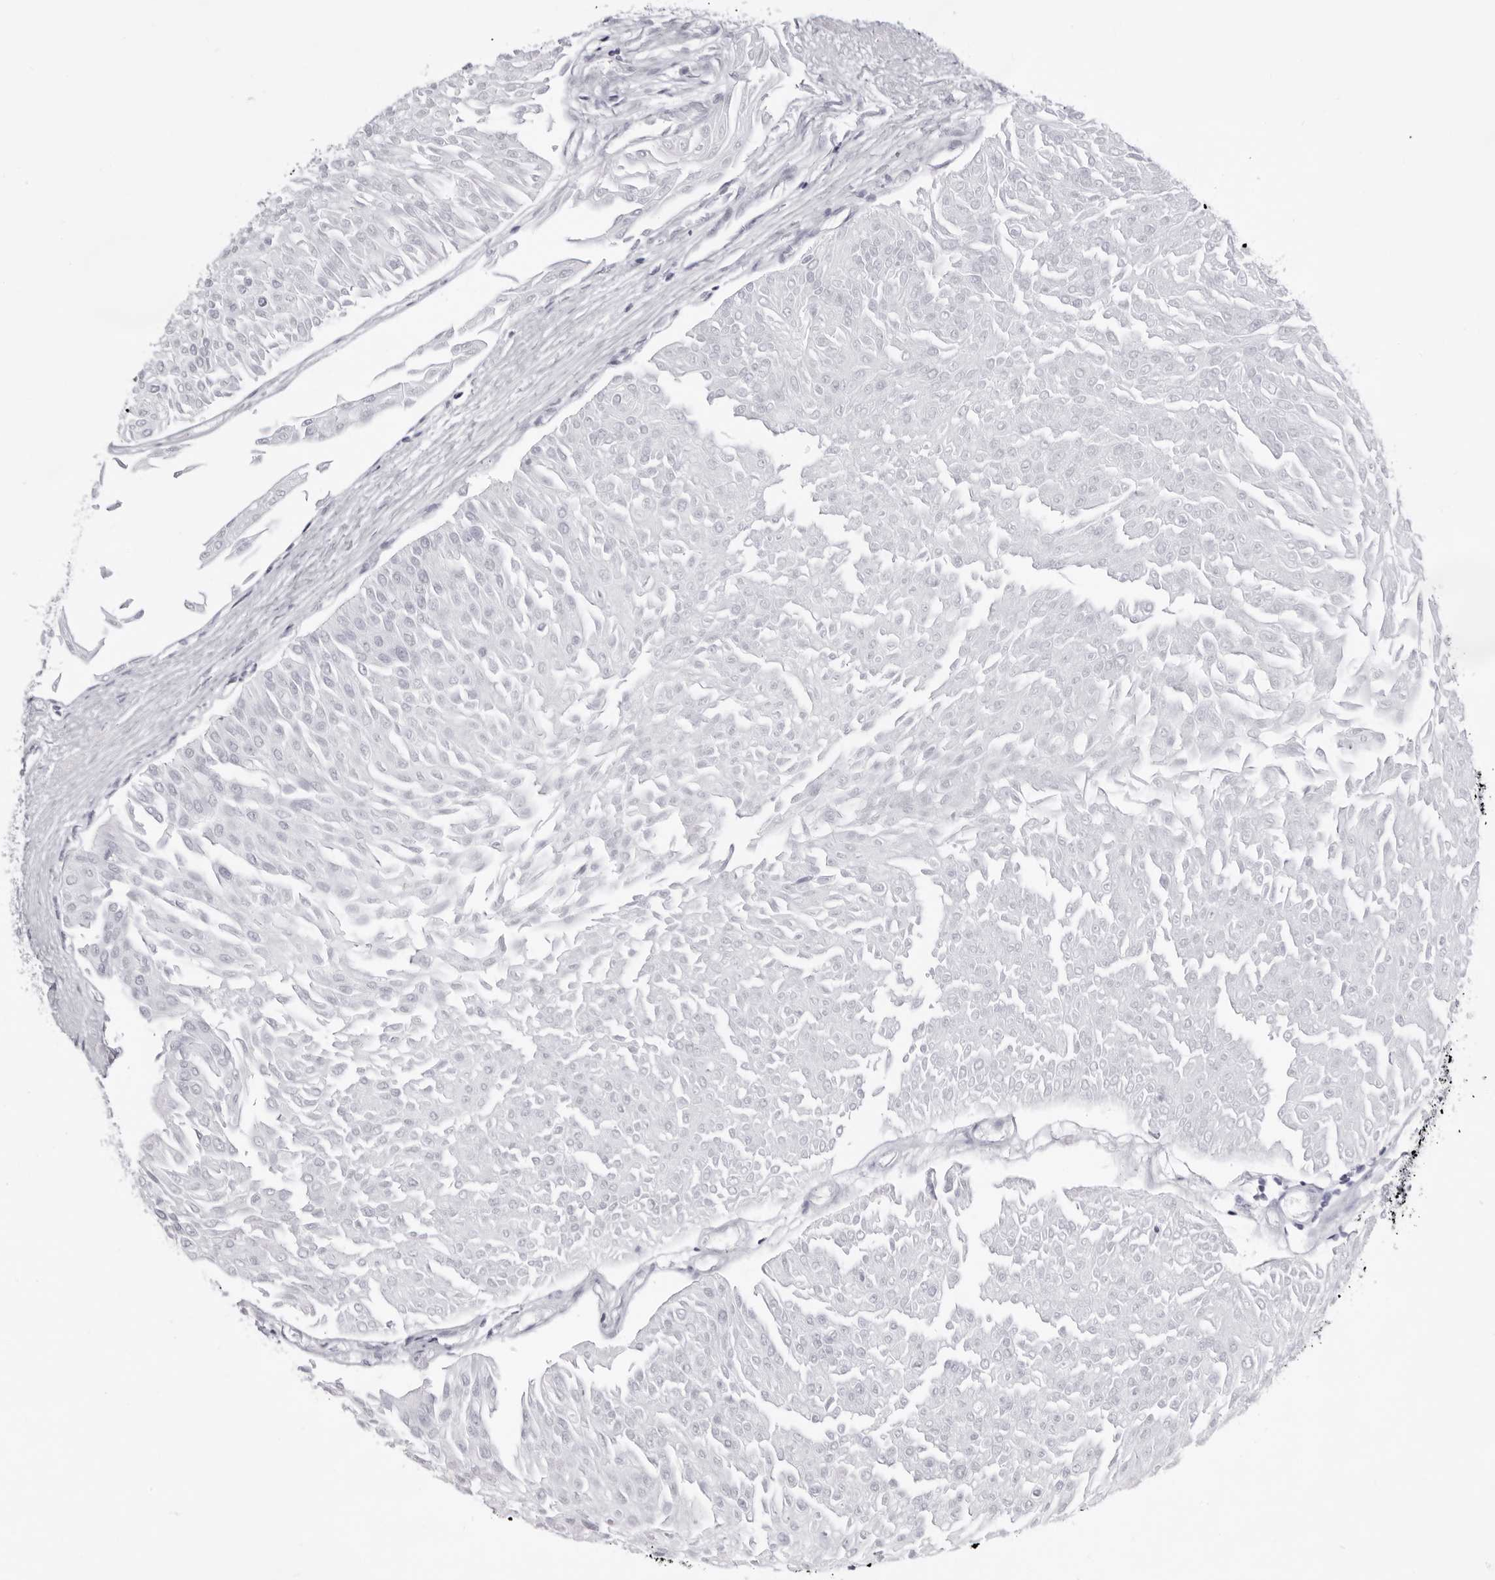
{"staining": {"intensity": "negative", "quantity": "none", "location": "none"}, "tissue": "urothelial cancer", "cell_type": "Tumor cells", "image_type": "cancer", "snomed": [{"axis": "morphology", "description": "Urothelial carcinoma, Low grade"}, {"axis": "topography", "description": "Urinary bladder"}], "caption": "Immunohistochemistry (IHC) histopathology image of neoplastic tissue: urothelial carcinoma (low-grade) stained with DAB displays no significant protein positivity in tumor cells.", "gene": "IRF2BP2", "patient": {"sex": "male", "age": 67}}